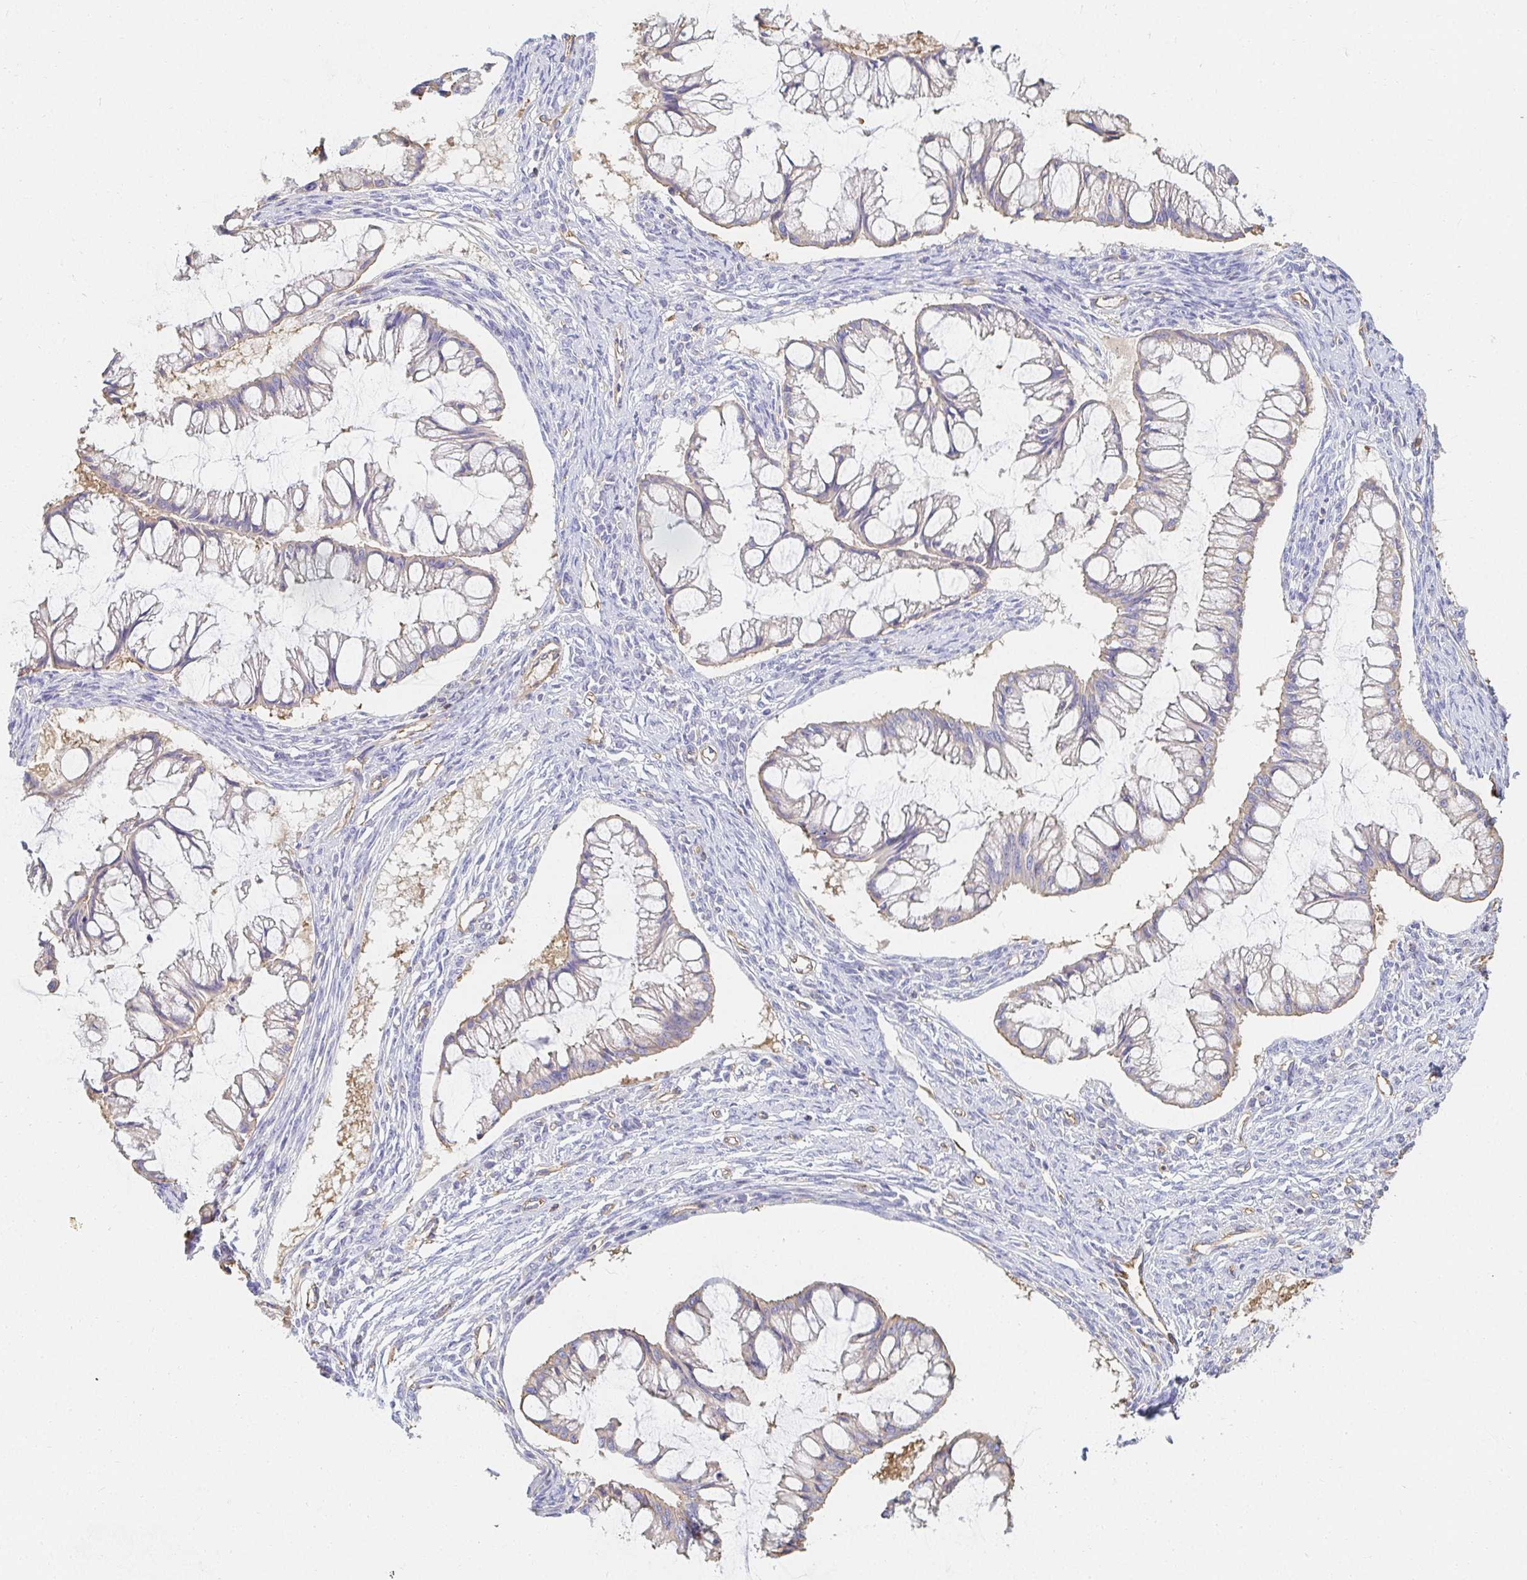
{"staining": {"intensity": "weak", "quantity": "<25%", "location": "cytoplasmic/membranous"}, "tissue": "ovarian cancer", "cell_type": "Tumor cells", "image_type": "cancer", "snomed": [{"axis": "morphology", "description": "Cystadenocarcinoma, mucinous, NOS"}, {"axis": "topography", "description": "Ovary"}], "caption": "This is a micrograph of immunohistochemistry staining of mucinous cystadenocarcinoma (ovarian), which shows no expression in tumor cells. (Stains: DAB immunohistochemistry (IHC) with hematoxylin counter stain, Microscopy: brightfield microscopy at high magnification).", "gene": "TSPAN19", "patient": {"sex": "female", "age": 73}}